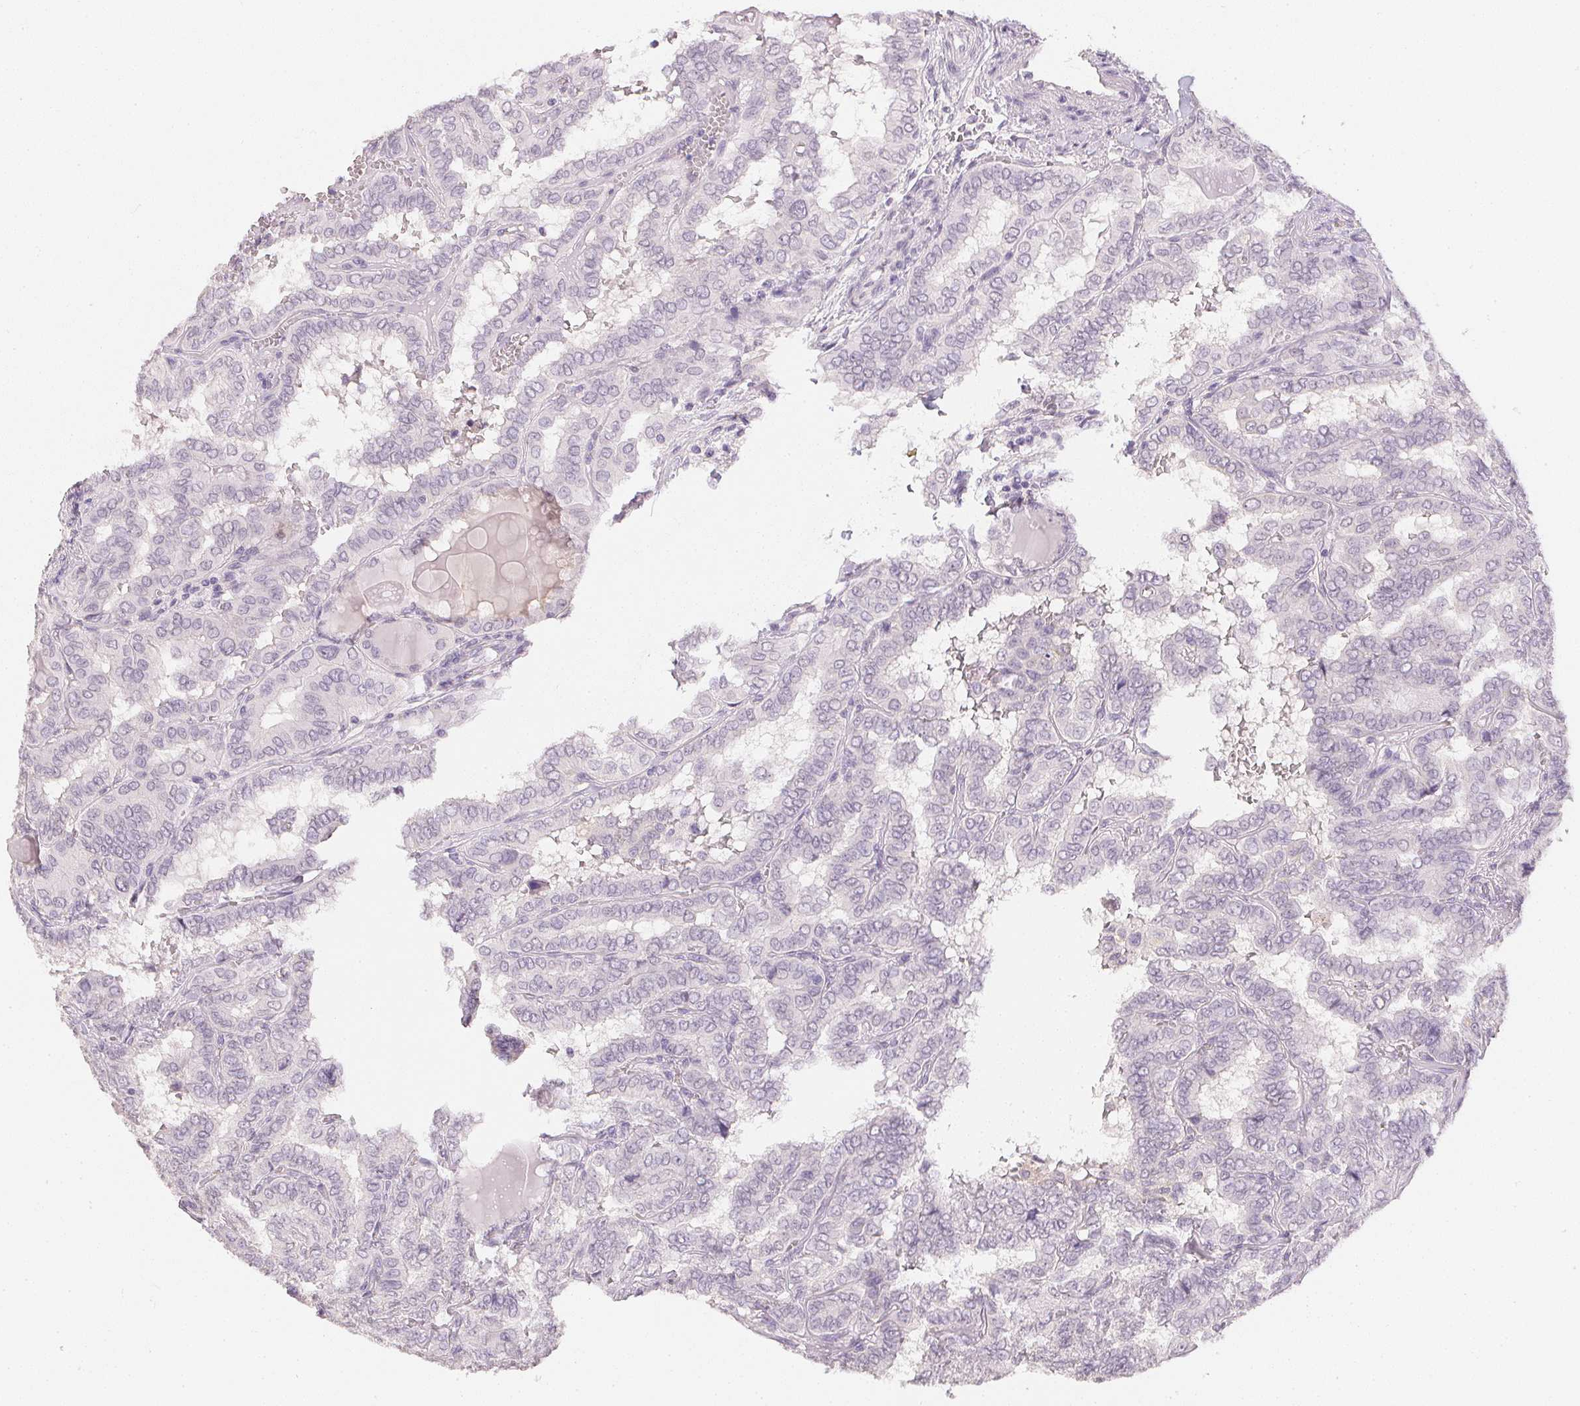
{"staining": {"intensity": "negative", "quantity": "none", "location": "none"}, "tissue": "thyroid cancer", "cell_type": "Tumor cells", "image_type": "cancer", "snomed": [{"axis": "morphology", "description": "Papillary adenocarcinoma, NOS"}, {"axis": "topography", "description": "Thyroid gland"}], "caption": "Papillary adenocarcinoma (thyroid) was stained to show a protein in brown. There is no significant positivity in tumor cells. Brightfield microscopy of IHC stained with DAB (3,3'-diaminobenzidine) (brown) and hematoxylin (blue), captured at high magnification.", "gene": "PPY", "patient": {"sex": "female", "age": 46}}